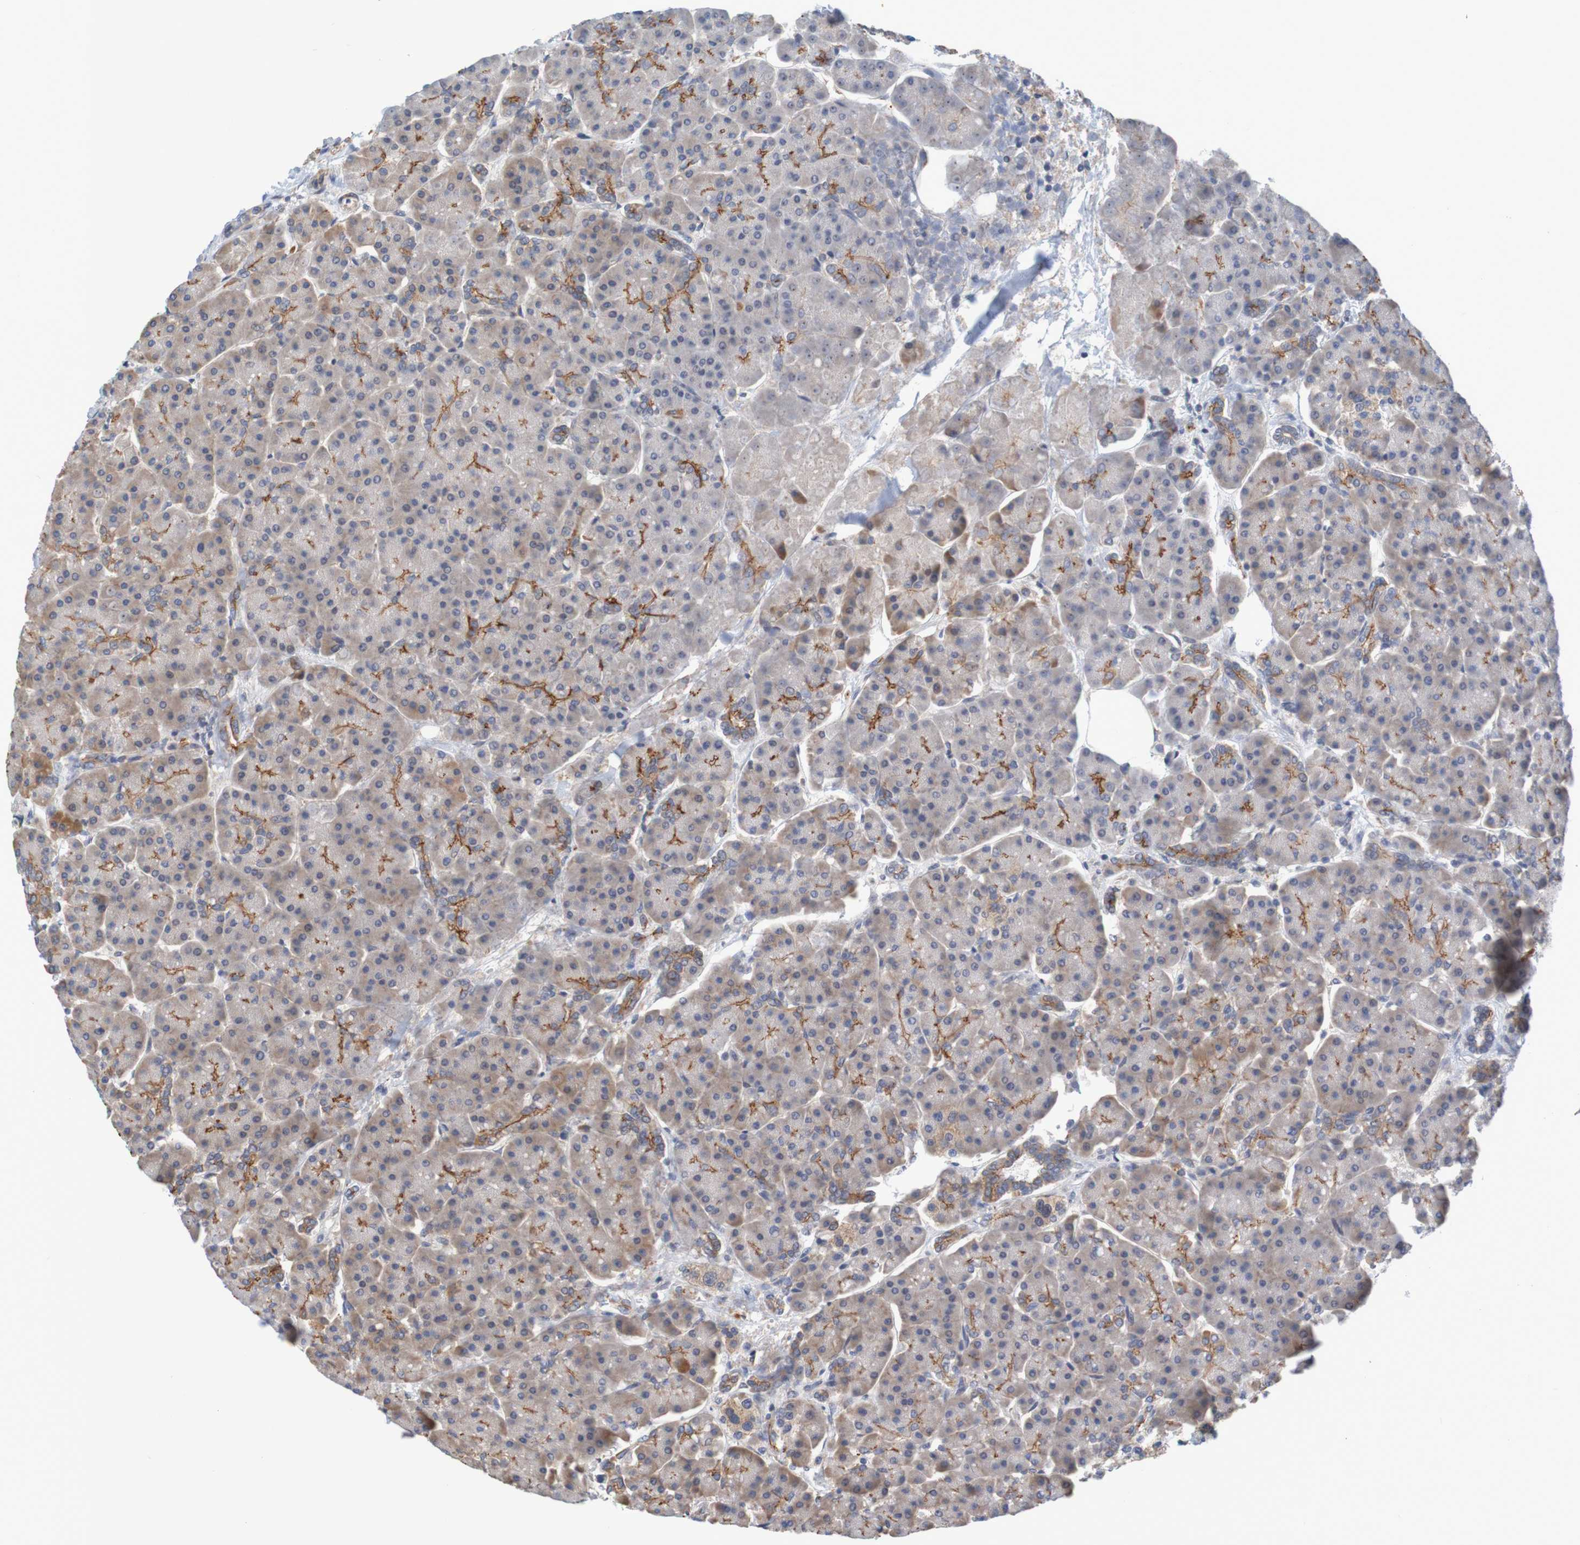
{"staining": {"intensity": "moderate", "quantity": "25%-75%", "location": "cytoplasmic/membranous"}, "tissue": "pancreas", "cell_type": "Exocrine glandular cells", "image_type": "normal", "snomed": [{"axis": "morphology", "description": "Normal tissue, NOS"}, {"axis": "topography", "description": "Pancreas"}], "caption": "Immunohistochemistry of unremarkable pancreas reveals medium levels of moderate cytoplasmic/membranous expression in about 25%-75% of exocrine glandular cells.", "gene": "CLDN18", "patient": {"sex": "female", "age": 70}}